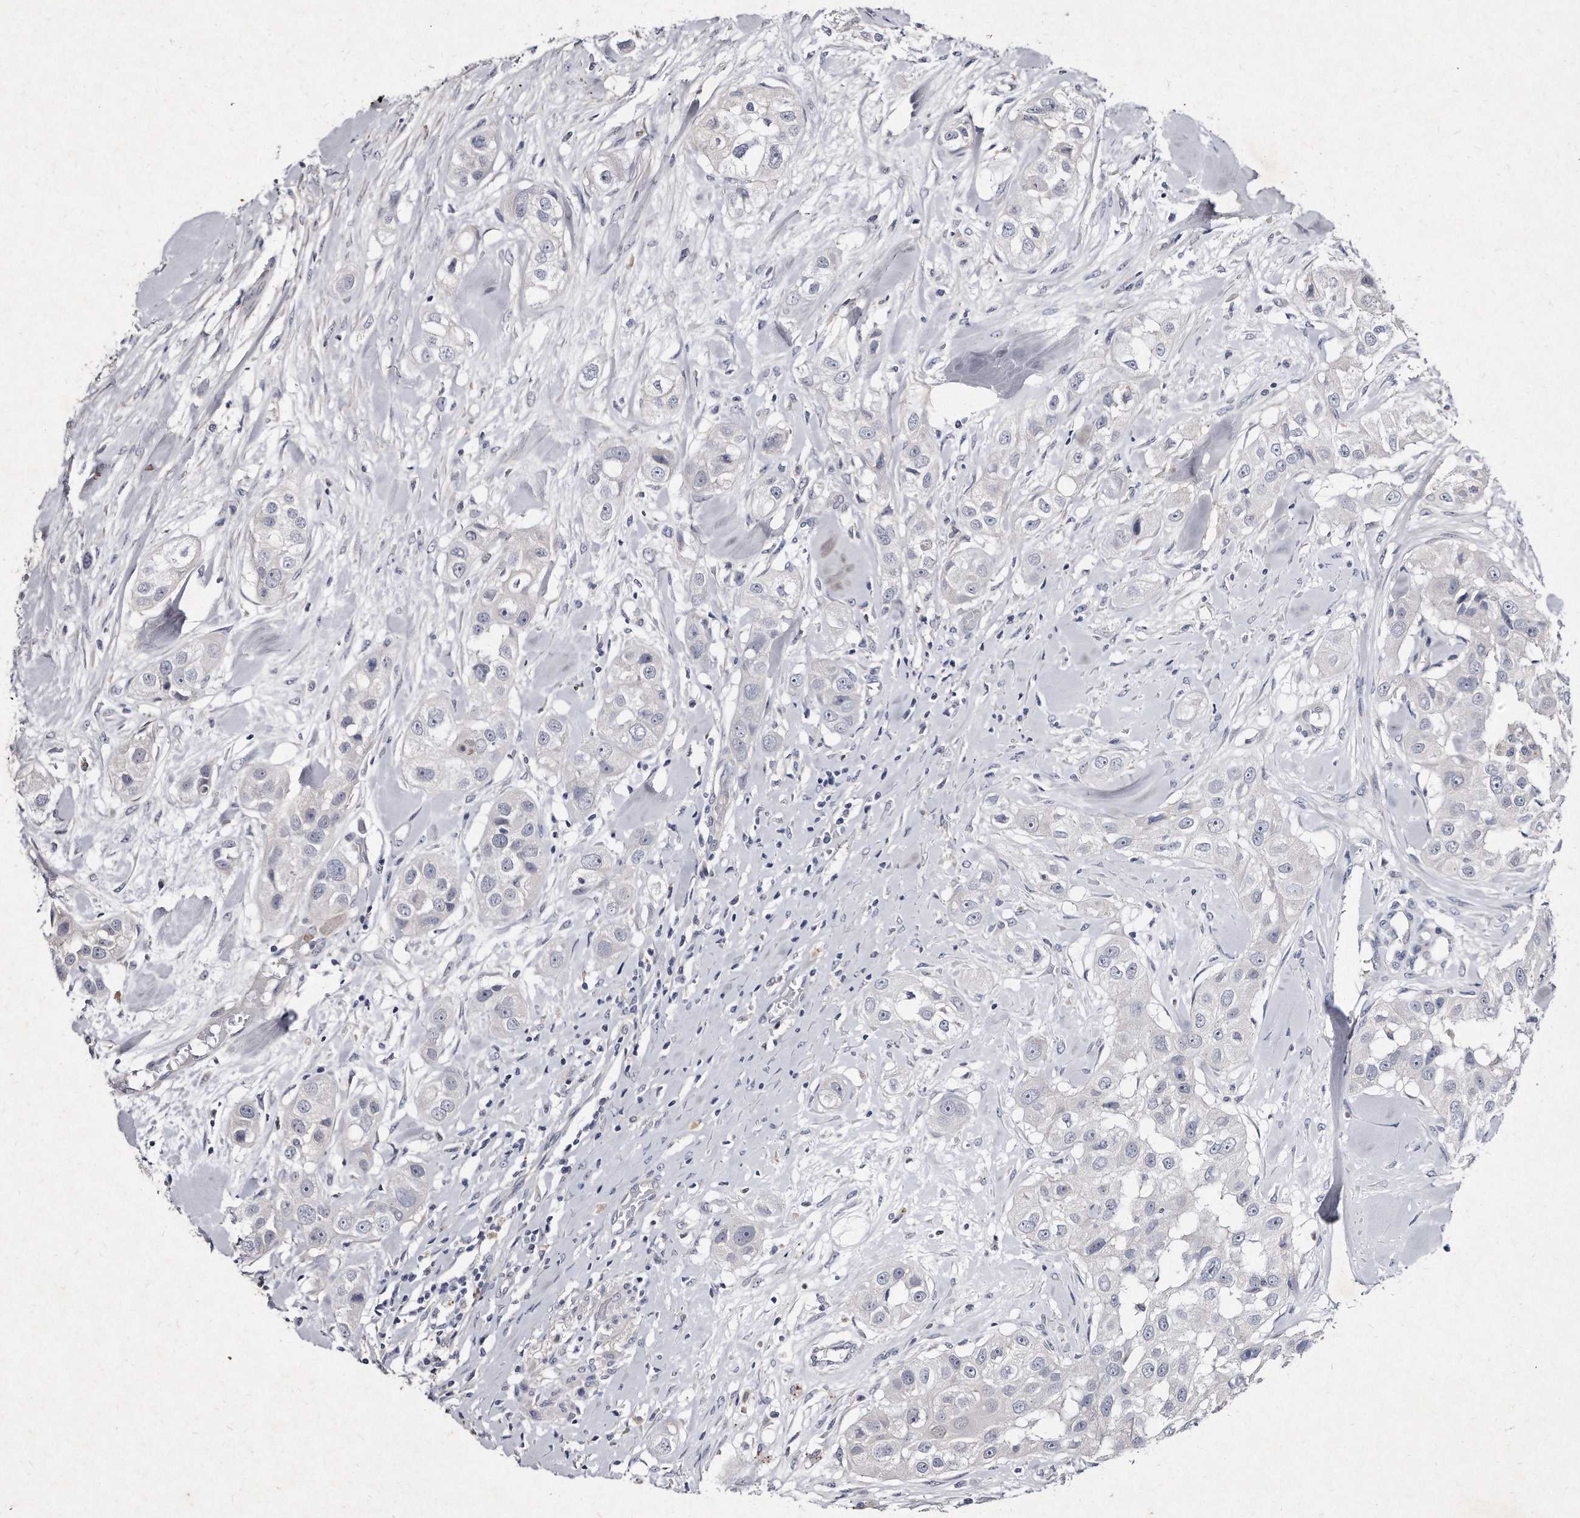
{"staining": {"intensity": "negative", "quantity": "none", "location": "none"}, "tissue": "head and neck cancer", "cell_type": "Tumor cells", "image_type": "cancer", "snomed": [{"axis": "morphology", "description": "Normal tissue, NOS"}, {"axis": "morphology", "description": "Squamous cell carcinoma, NOS"}, {"axis": "topography", "description": "Skeletal muscle"}, {"axis": "topography", "description": "Head-Neck"}], "caption": "The histopathology image shows no significant positivity in tumor cells of squamous cell carcinoma (head and neck).", "gene": "KLHDC3", "patient": {"sex": "male", "age": 51}}